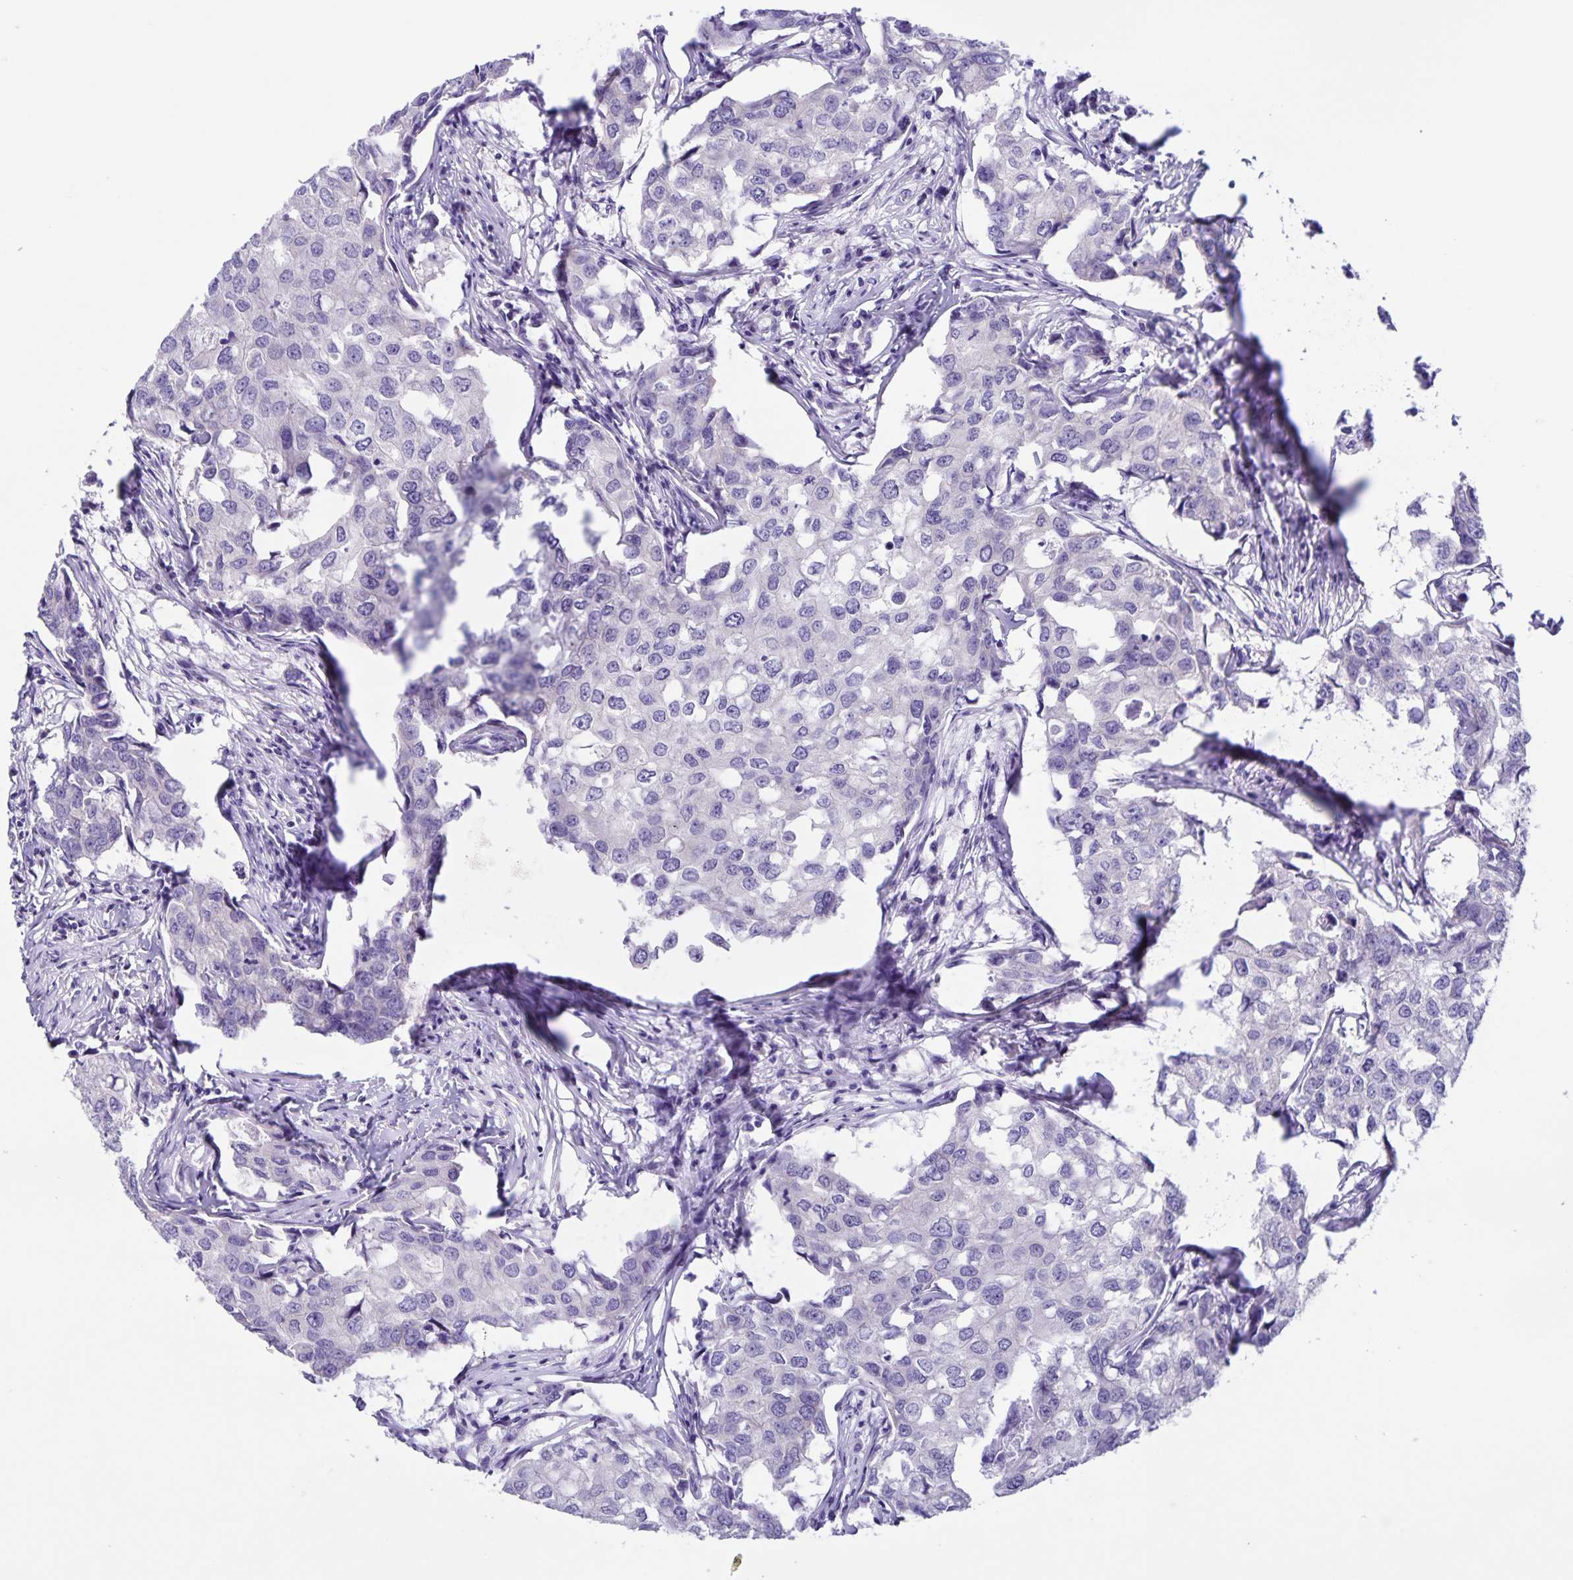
{"staining": {"intensity": "negative", "quantity": "none", "location": "none"}, "tissue": "breast cancer", "cell_type": "Tumor cells", "image_type": "cancer", "snomed": [{"axis": "morphology", "description": "Duct carcinoma"}, {"axis": "topography", "description": "Breast"}], "caption": "High power microscopy image of an immunohistochemistry micrograph of intraductal carcinoma (breast), revealing no significant expression in tumor cells. (DAB IHC visualized using brightfield microscopy, high magnification).", "gene": "CAPSL", "patient": {"sex": "female", "age": 27}}